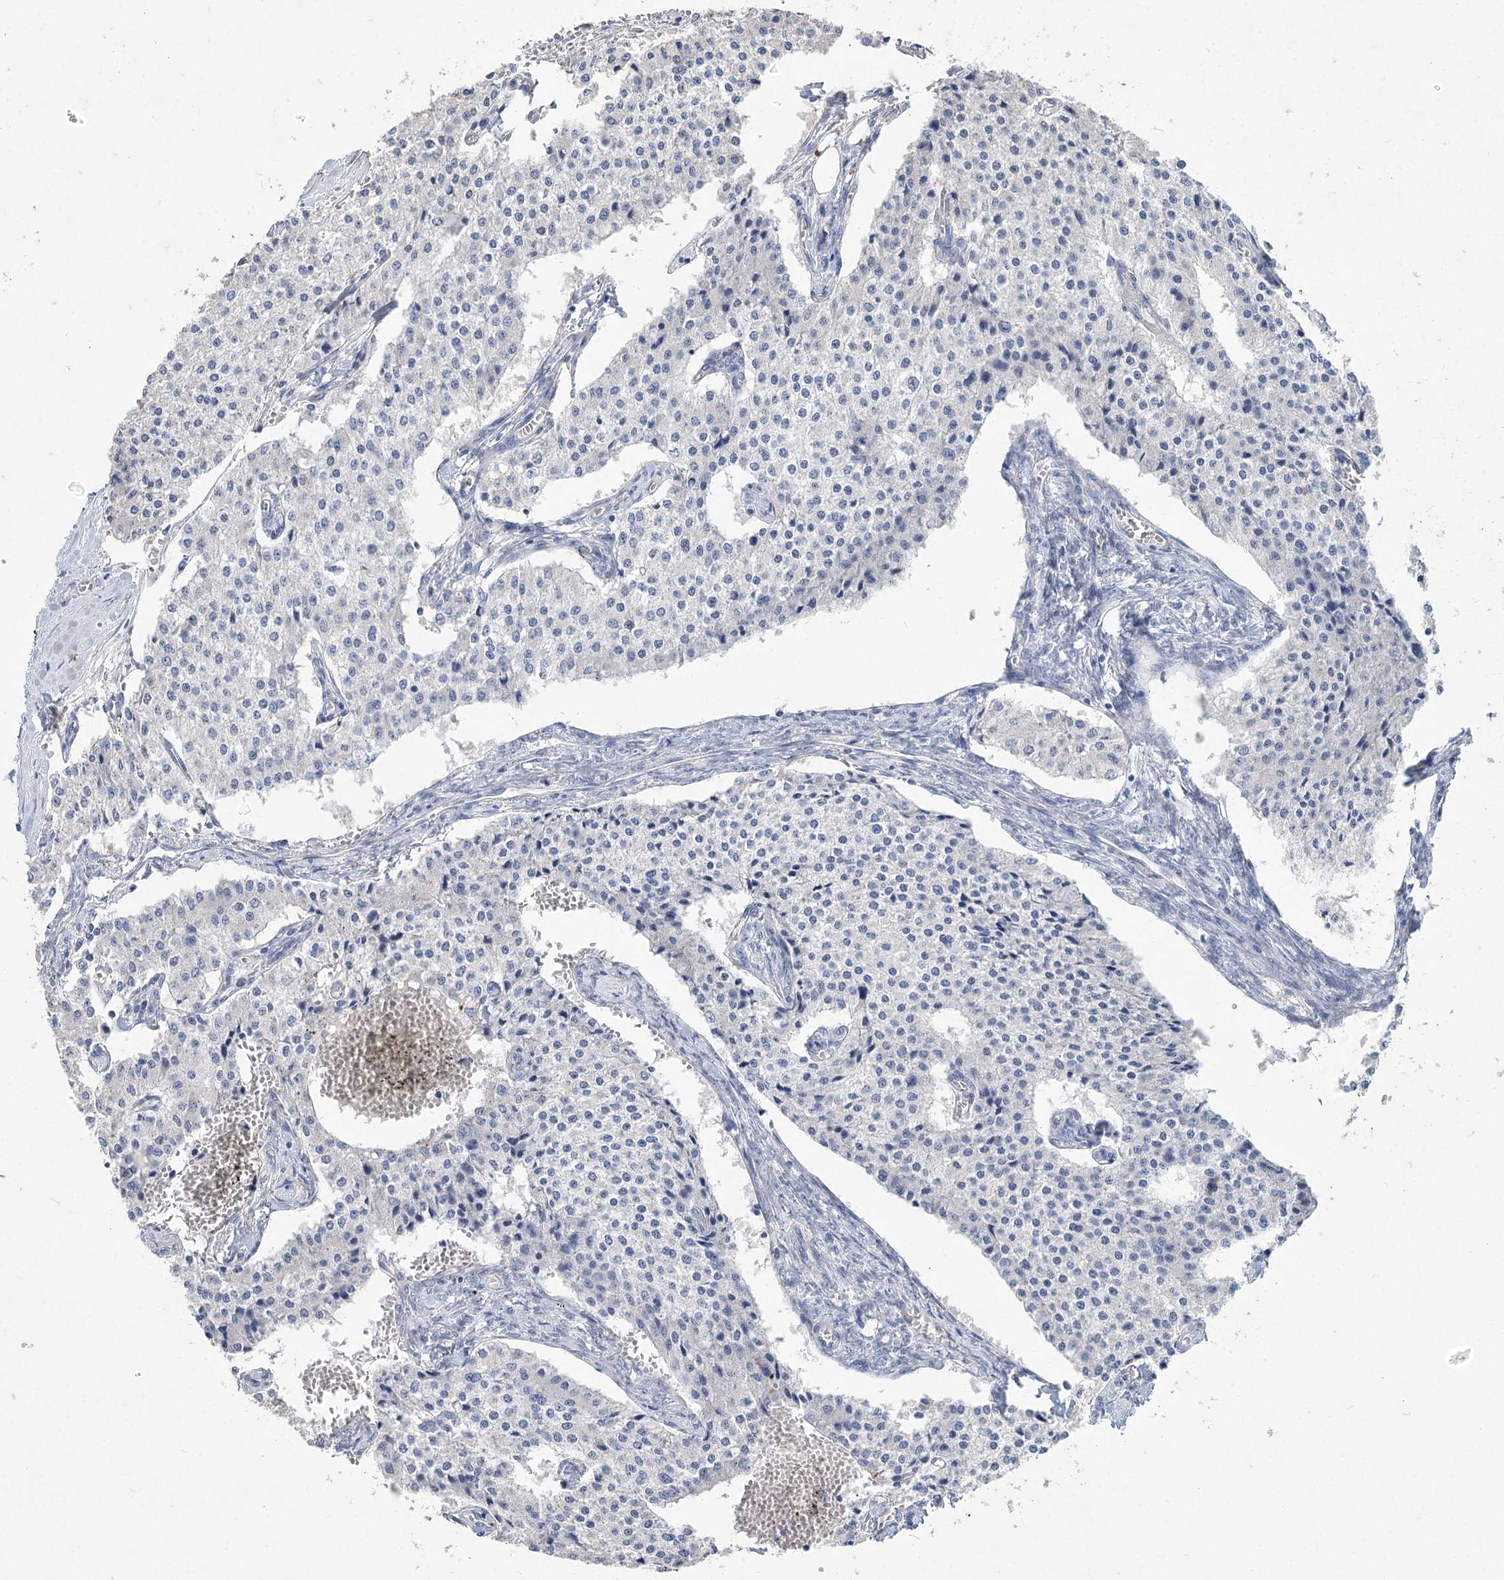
{"staining": {"intensity": "negative", "quantity": "none", "location": "none"}, "tissue": "carcinoid", "cell_type": "Tumor cells", "image_type": "cancer", "snomed": [{"axis": "morphology", "description": "Carcinoid, malignant, NOS"}, {"axis": "topography", "description": "Colon"}], "caption": "Carcinoid stained for a protein using IHC demonstrates no expression tumor cells.", "gene": "SLC9A3", "patient": {"sex": "female", "age": 52}}